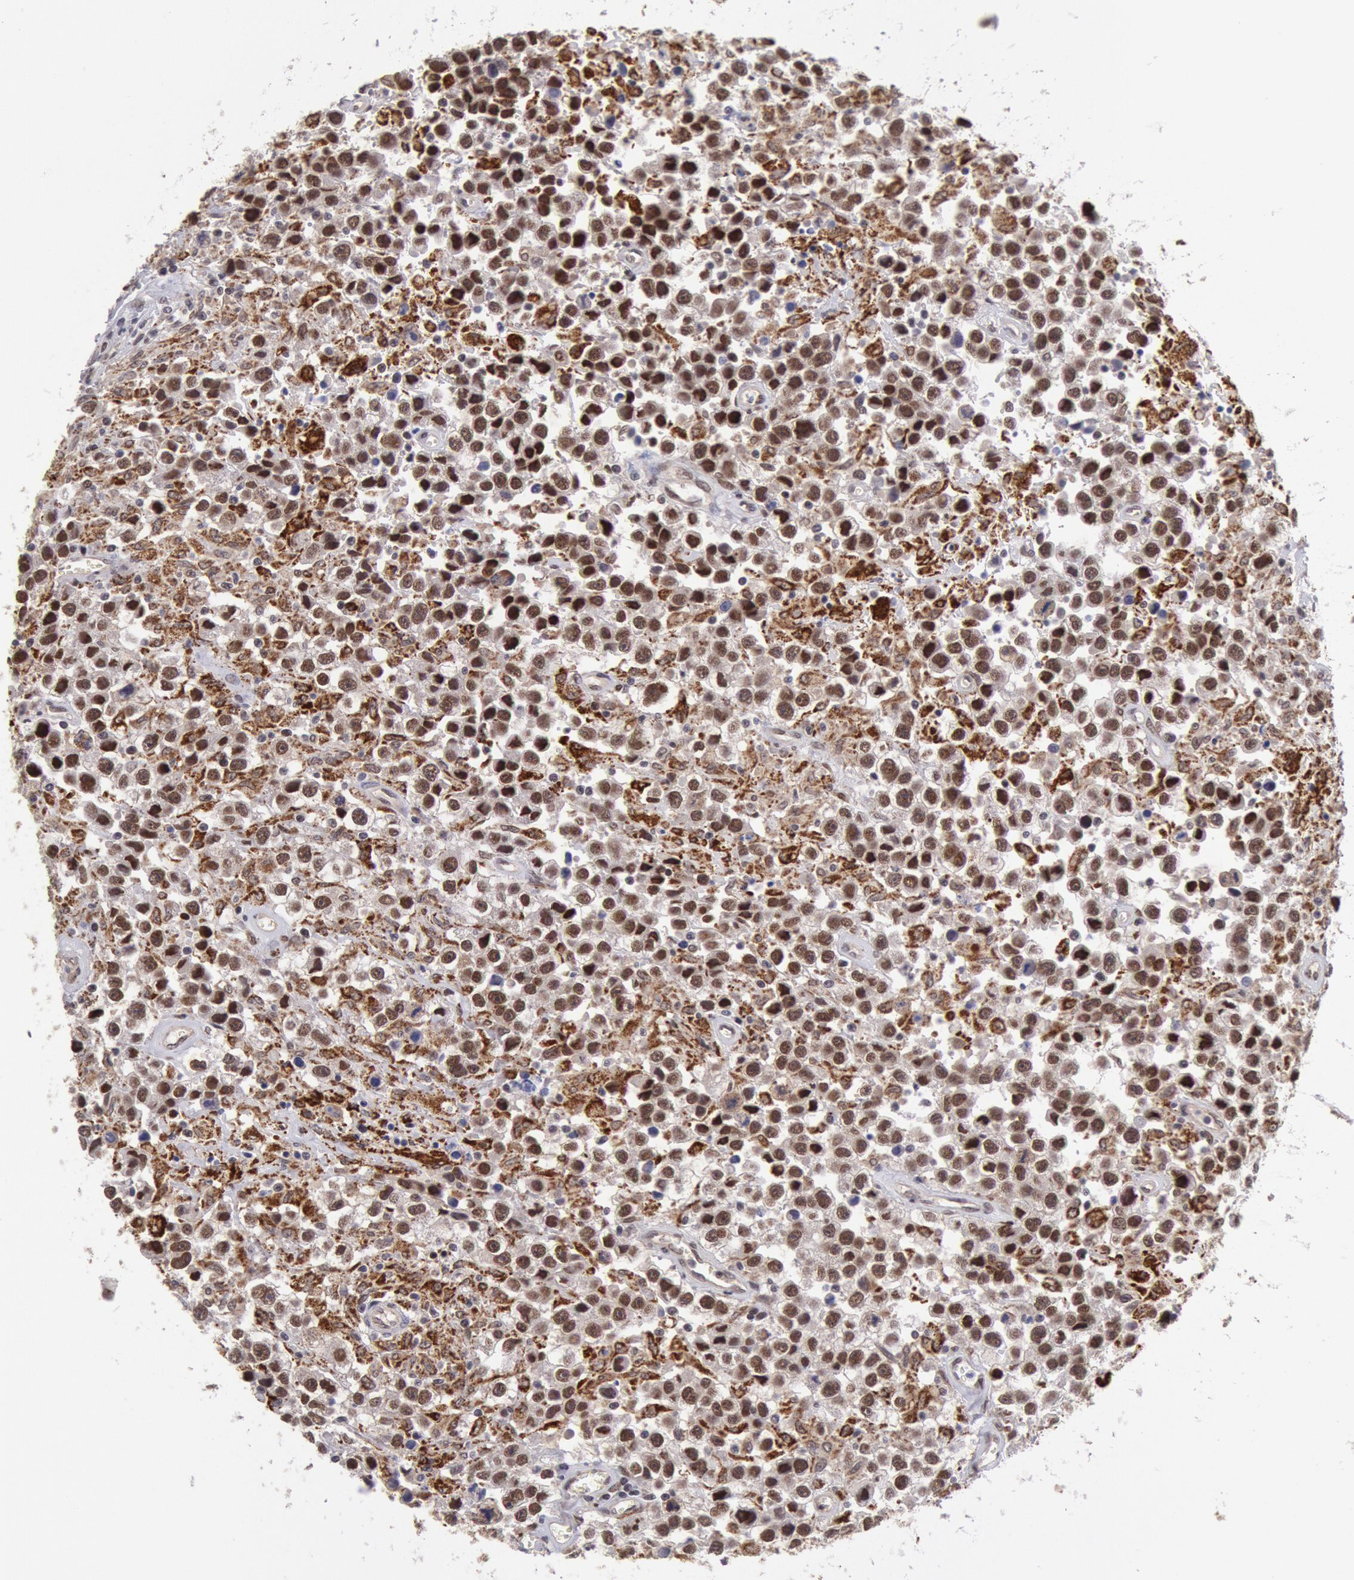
{"staining": {"intensity": "strong", "quantity": ">75%", "location": "nuclear"}, "tissue": "testis cancer", "cell_type": "Tumor cells", "image_type": "cancer", "snomed": [{"axis": "morphology", "description": "Seminoma, NOS"}, {"axis": "topography", "description": "Testis"}], "caption": "An IHC image of neoplastic tissue is shown. Protein staining in brown labels strong nuclear positivity in seminoma (testis) within tumor cells.", "gene": "CDKN2B", "patient": {"sex": "male", "age": 43}}